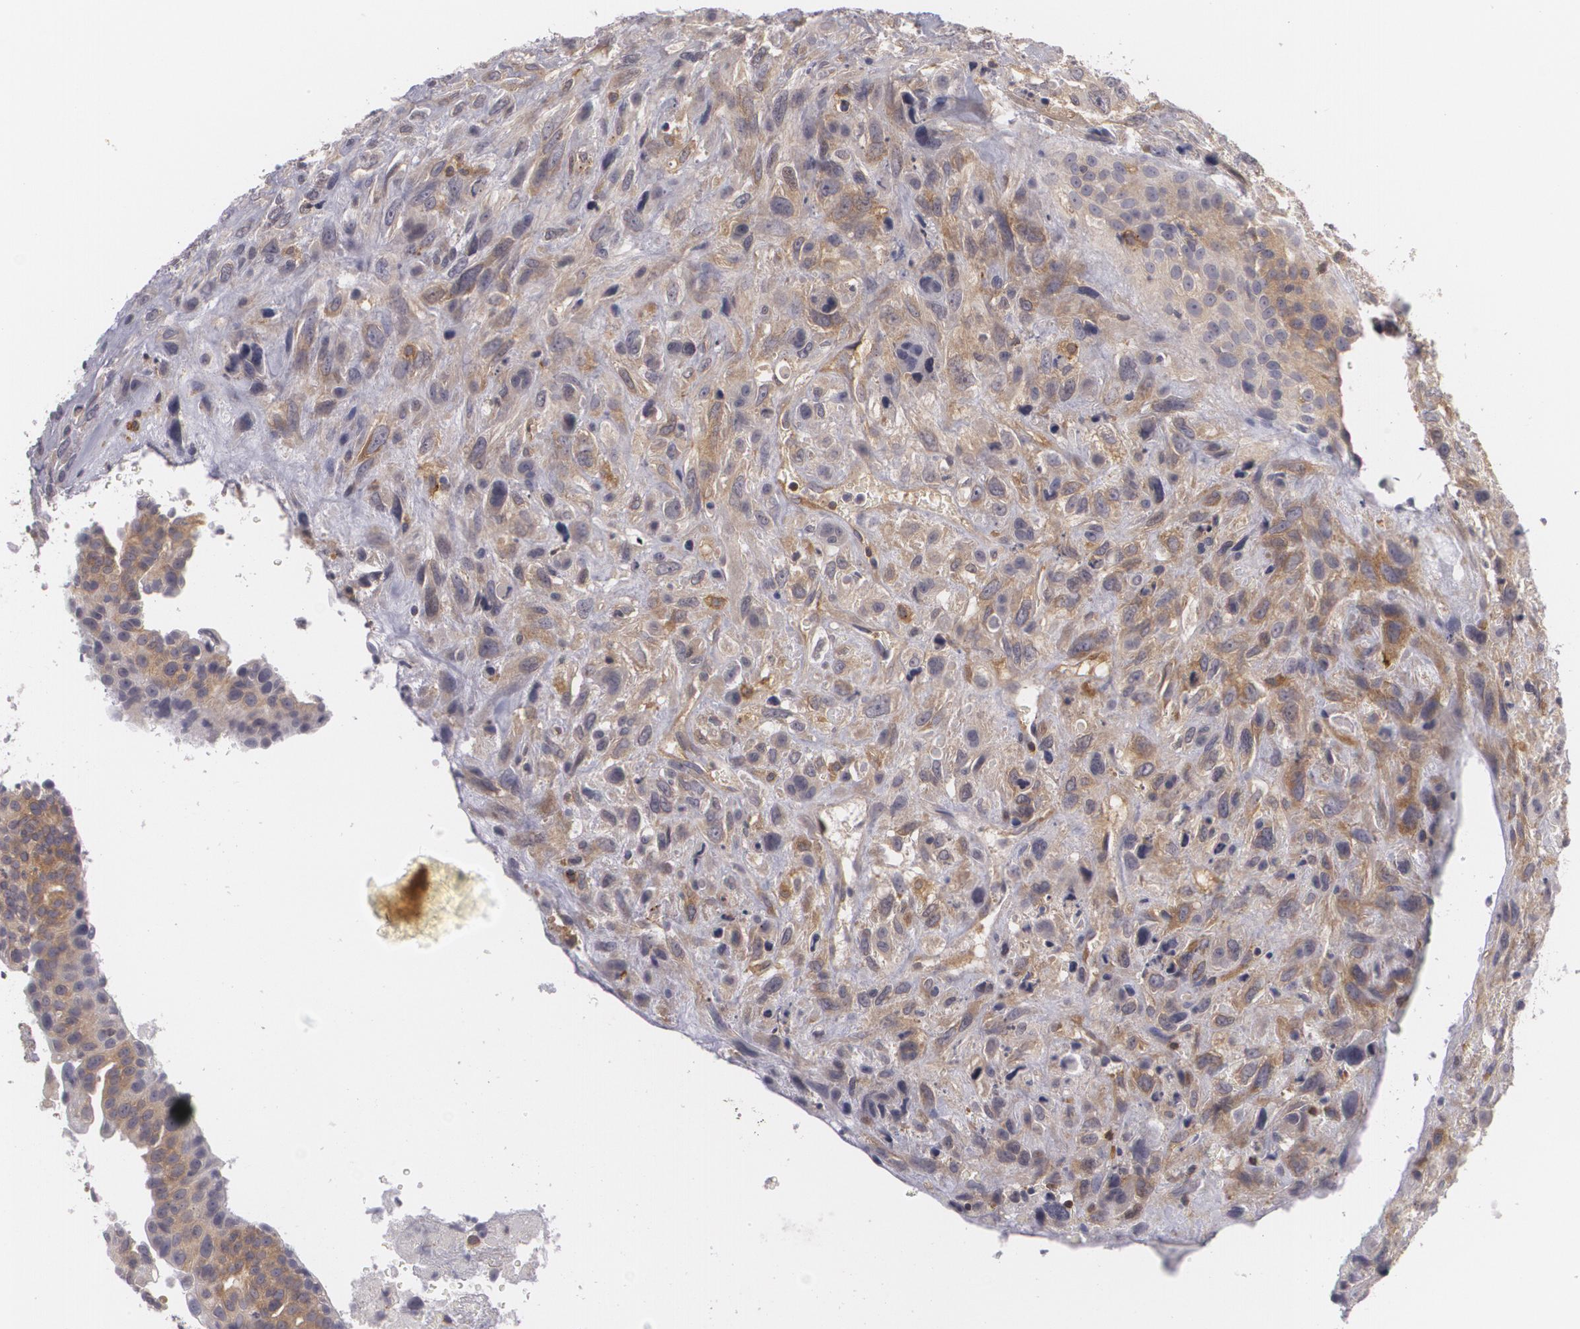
{"staining": {"intensity": "weak", "quantity": "25%-75%", "location": "cytoplasmic/membranous"}, "tissue": "breast cancer", "cell_type": "Tumor cells", "image_type": "cancer", "snomed": [{"axis": "morphology", "description": "Neoplasm, malignant, NOS"}, {"axis": "topography", "description": "Breast"}], "caption": "Protein expression by immunohistochemistry (IHC) reveals weak cytoplasmic/membranous positivity in about 25%-75% of tumor cells in breast cancer. The staining is performed using DAB brown chromogen to label protein expression. The nuclei are counter-stained blue using hematoxylin.", "gene": "BIN1", "patient": {"sex": "female", "age": 50}}